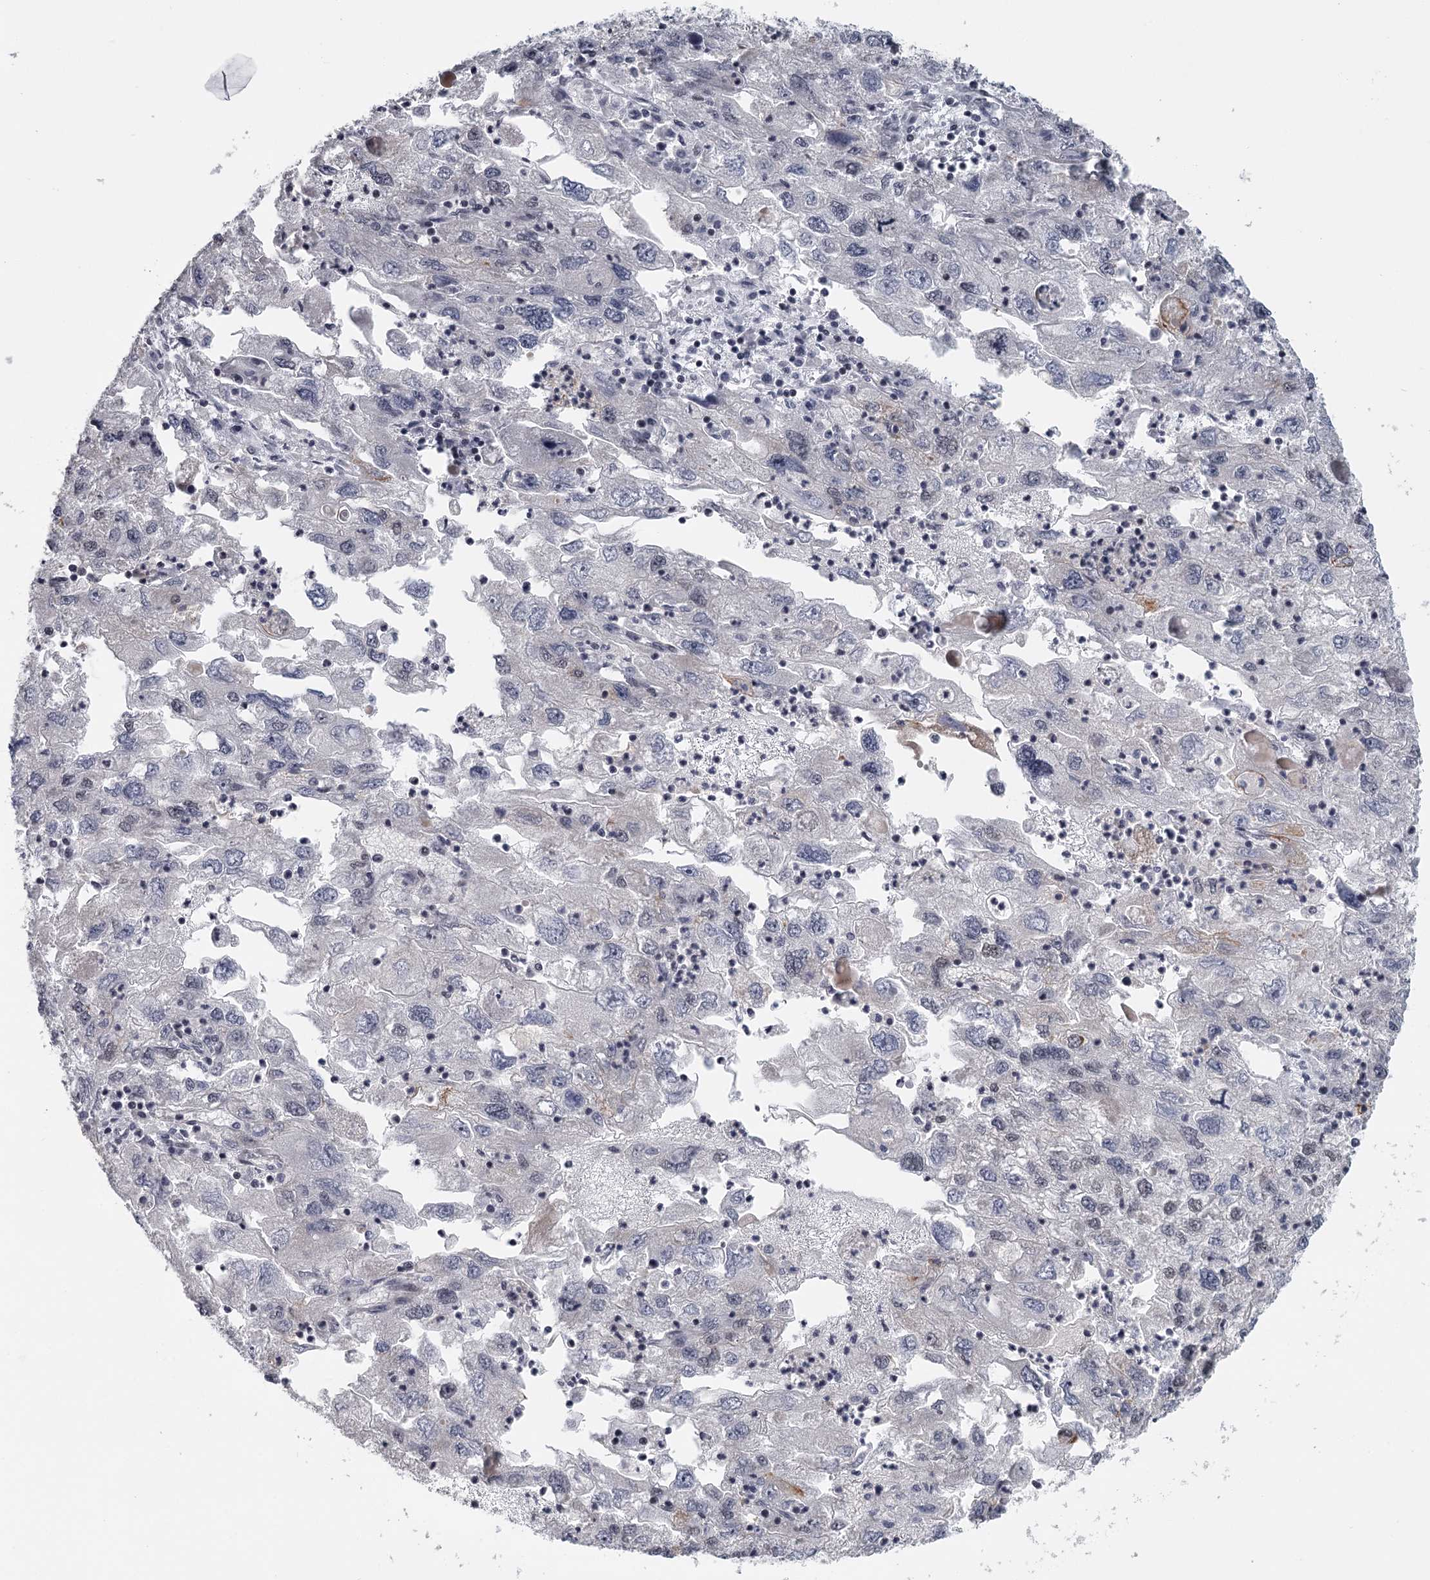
{"staining": {"intensity": "negative", "quantity": "none", "location": "none"}, "tissue": "endometrial cancer", "cell_type": "Tumor cells", "image_type": "cancer", "snomed": [{"axis": "morphology", "description": "Adenocarcinoma, NOS"}, {"axis": "topography", "description": "Endometrium"}], "caption": "The image displays no significant expression in tumor cells of adenocarcinoma (endometrial).", "gene": "FAM13C", "patient": {"sex": "female", "age": 49}}